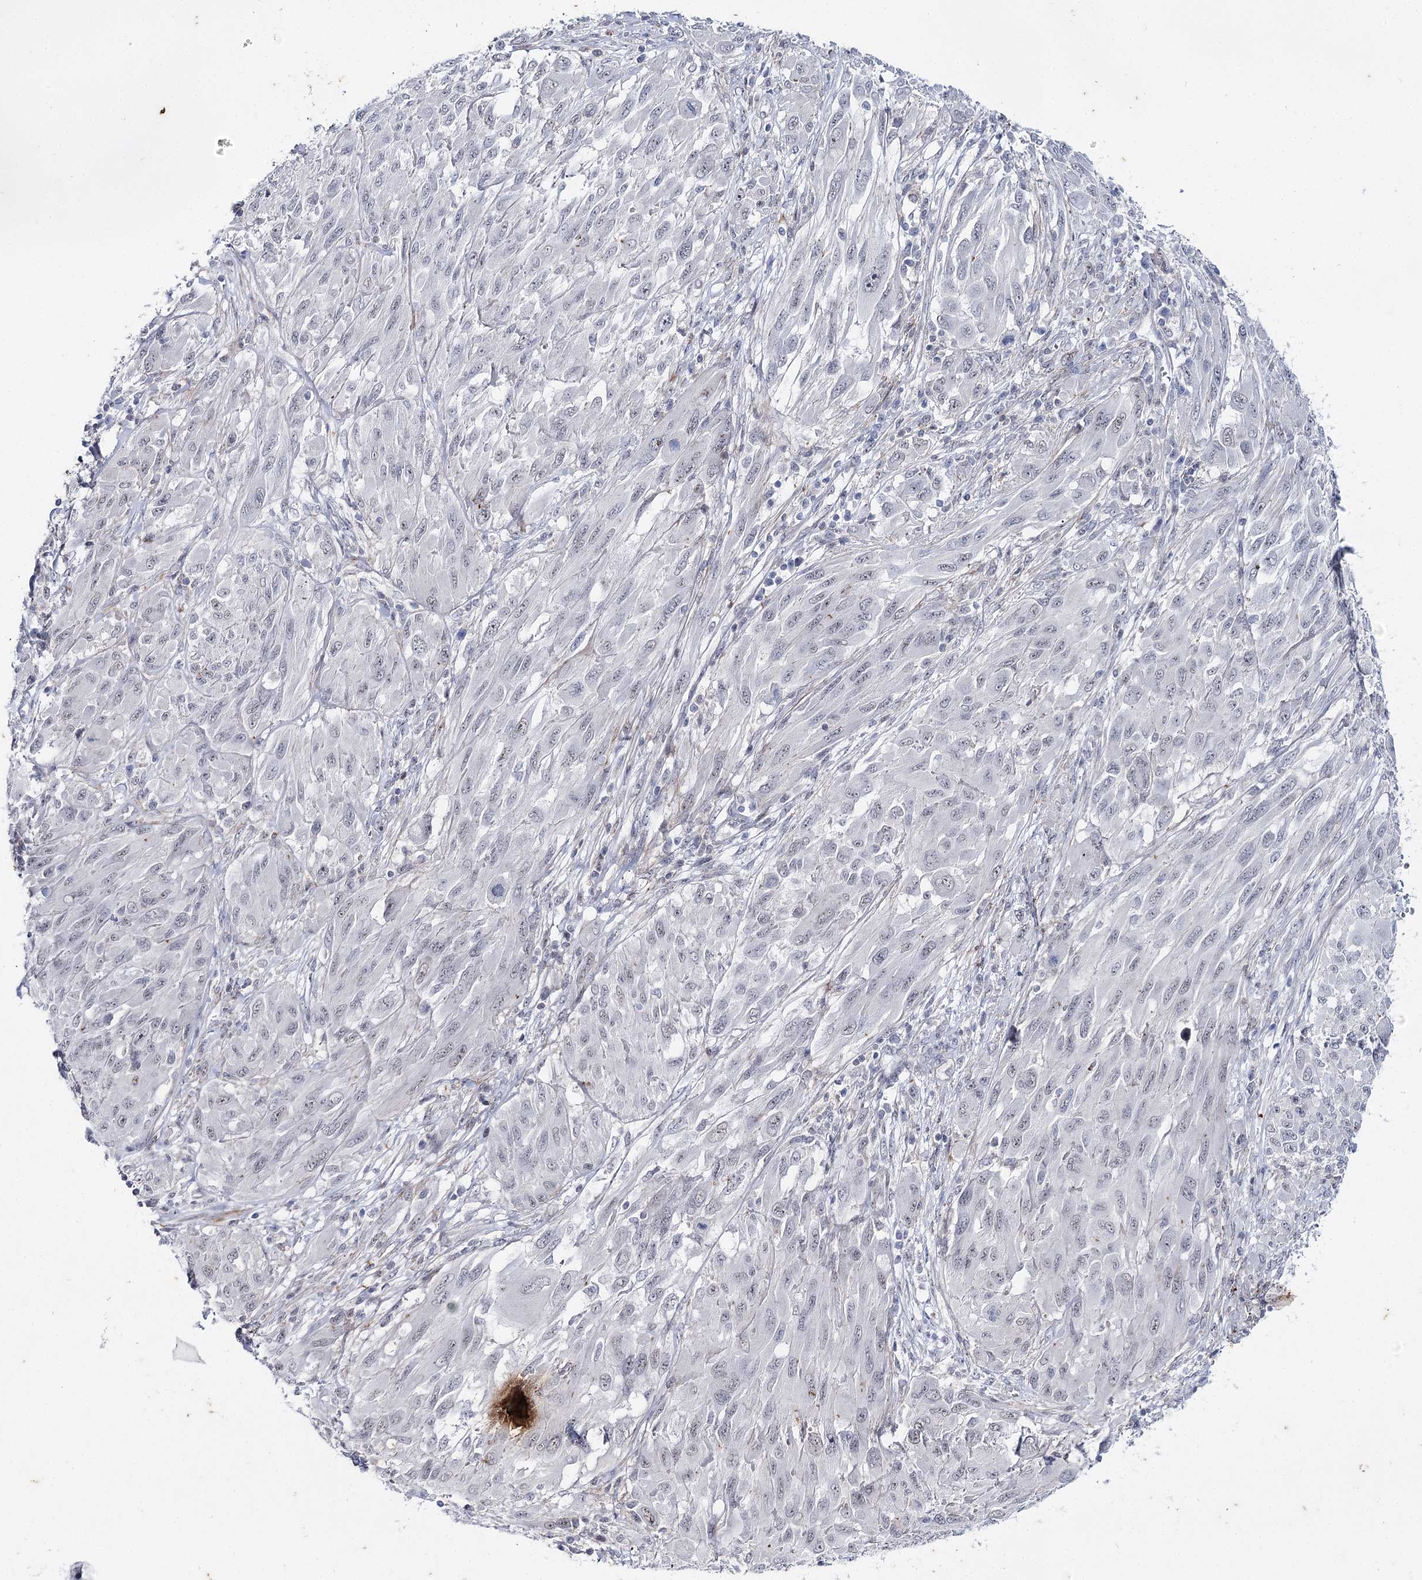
{"staining": {"intensity": "negative", "quantity": "none", "location": "none"}, "tissue": "melanoma", "cell_type": "Tumor cells", "image_type": "cancer", "snomed": [{"axis": "morphology", "description": "Malignant melanoma, NOS"}, {"axis": "topography", "description": "Skin"}], "caption": "The image reveals no significant expression in tumor cells of melanoma.", "gene": "AGXT2", "patient": {"sex": "female", "age": 91}}